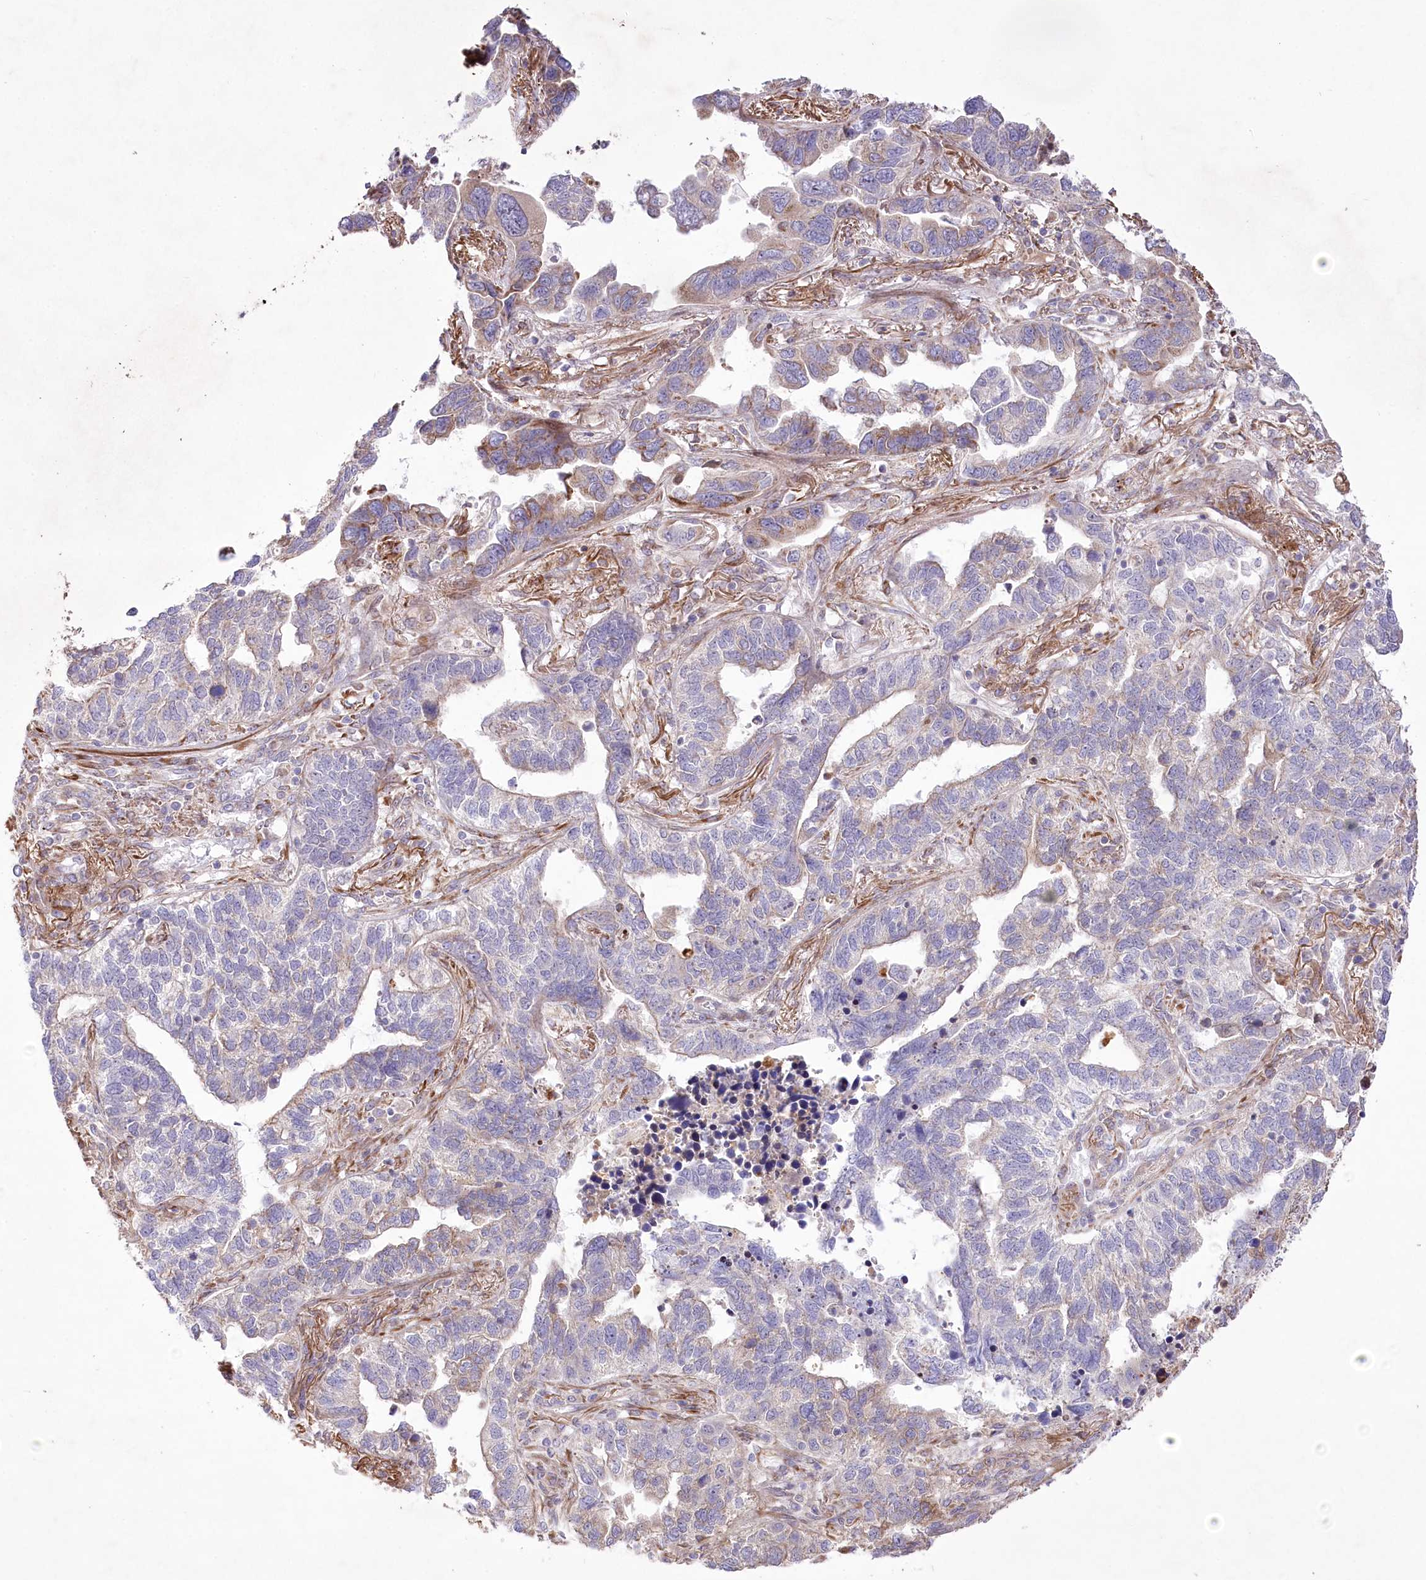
{"staining": {"intensity": "weak", "quantity": "25%-75%", "location": "cytoplasmic/membranous"}, "tissue": "lung cancer", "cell_type": "Tumor cells", "image_type": "cancer", "snomed": [{"axis": "morphology", "description": "Adenocarcinoma, NOS"}, {"axis": "topography", "description": "Lung"}], "caption": "This micrograph shows lung adenocarcinoma stained with immunohistochemistry to label a protein in brown. The cytoplasmic/membranous of tumor cells show weak positivity for the protein. Nuclei are counter-stained blue.", "gene": "RNF24", "patient": {"sex": "male", "age": 67}}